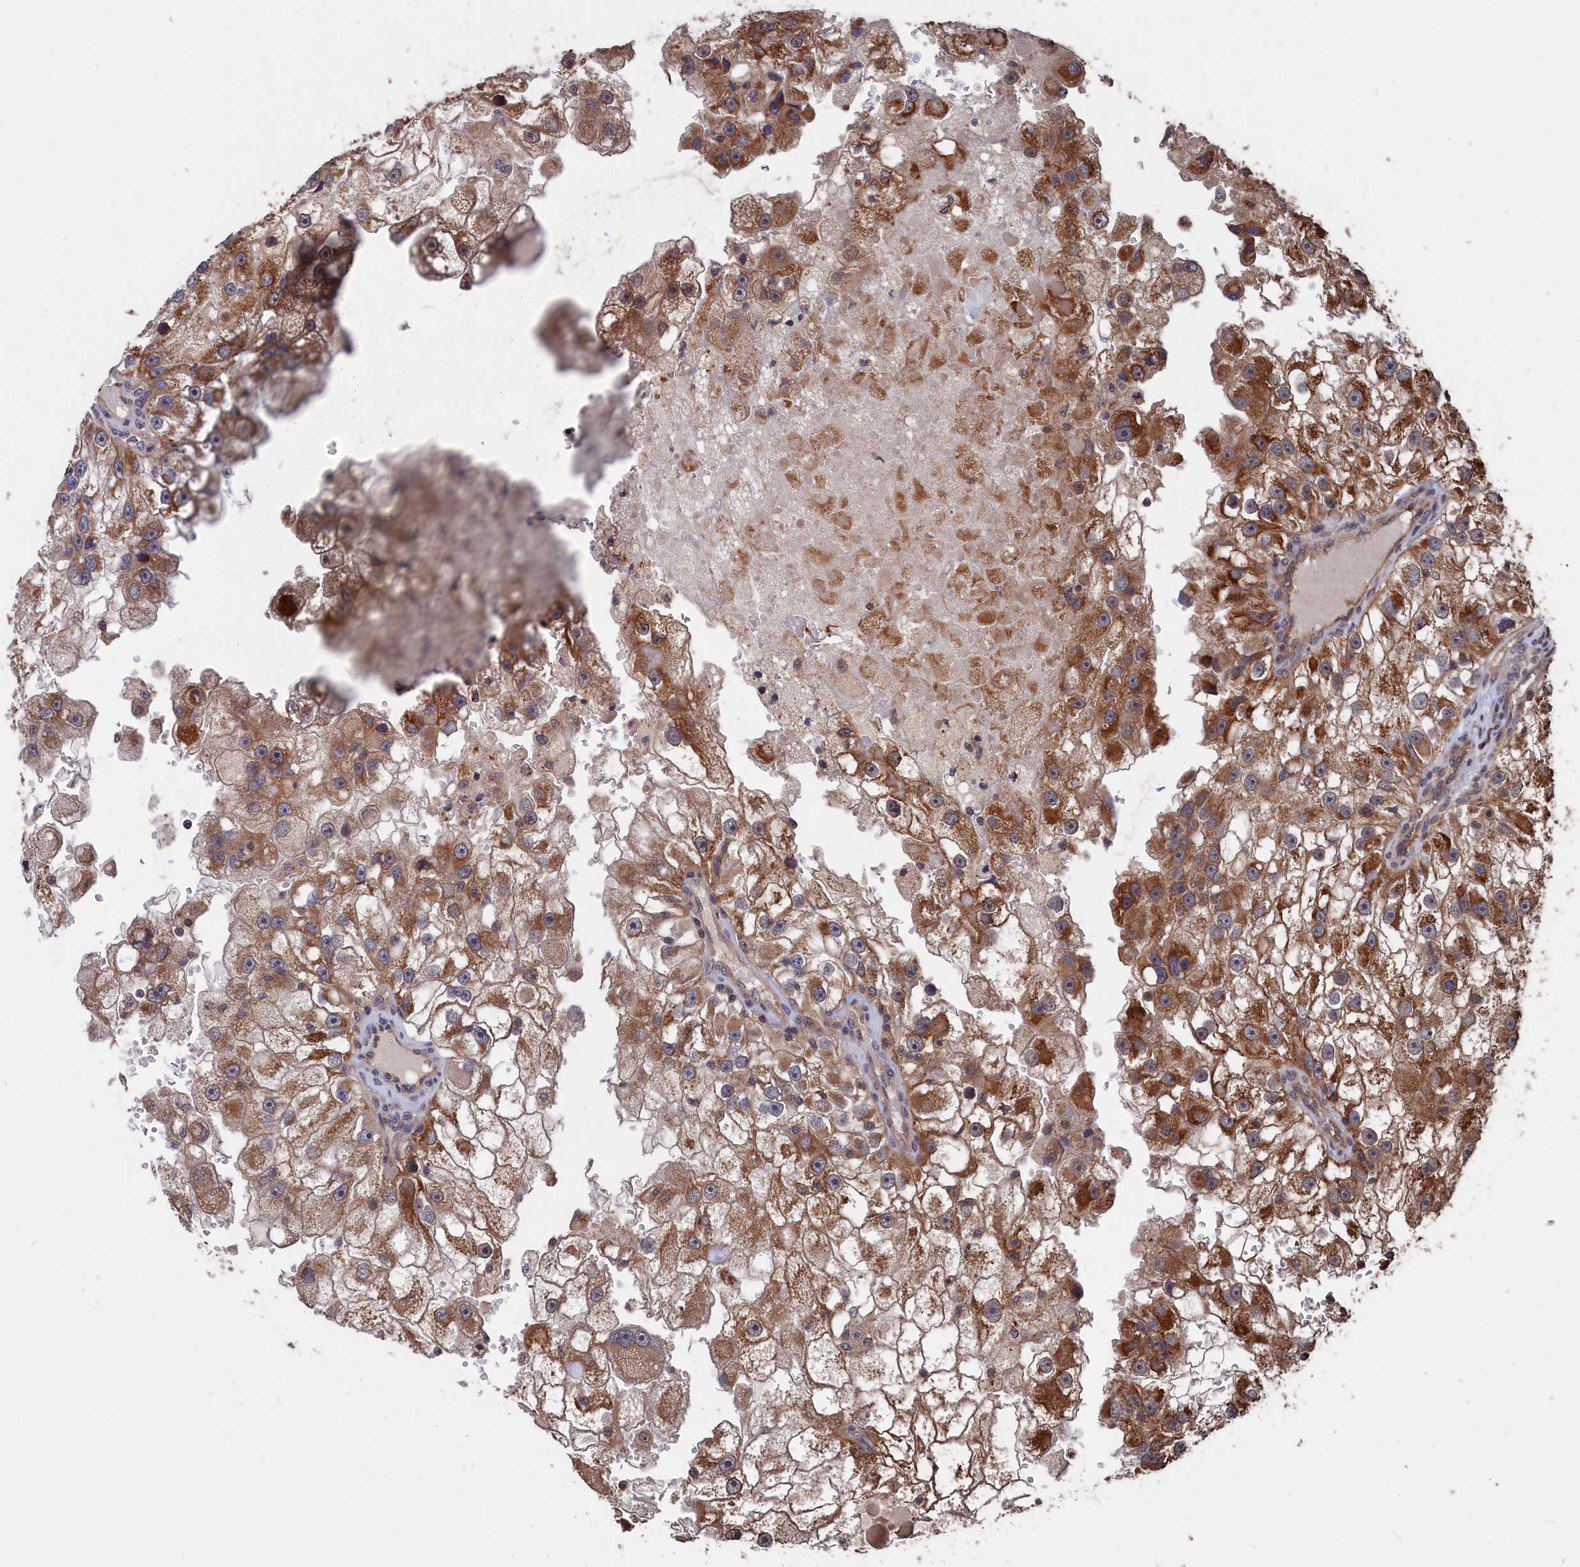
{"staining": {"intensity": "moderate", "quantity": ">75%", "location": "cytoplasmic/membranous"}, "tissue": "renal cancer", "cell_type": "Tumor cells", "image_type": "cancer", "snomed": [{"axis": "morphology", "description": "Adenocarcinoma, NOS"}, {"axis": "topography", "description": "Kidney"}], "caption": "Protein positivity by IHC exhibits moderate cytoplasmic/membranous positivity in about >75% of tumor cells in renal cancer (adenocarcinoma). The staining was performed using DAB (3,3'-diaminobenzidine), with brown indicating positive protein expression. Nuclei are stained blue with hematoxylin.", "gene": "PDE12", "patient": {"sex": "male", "age": 63}}